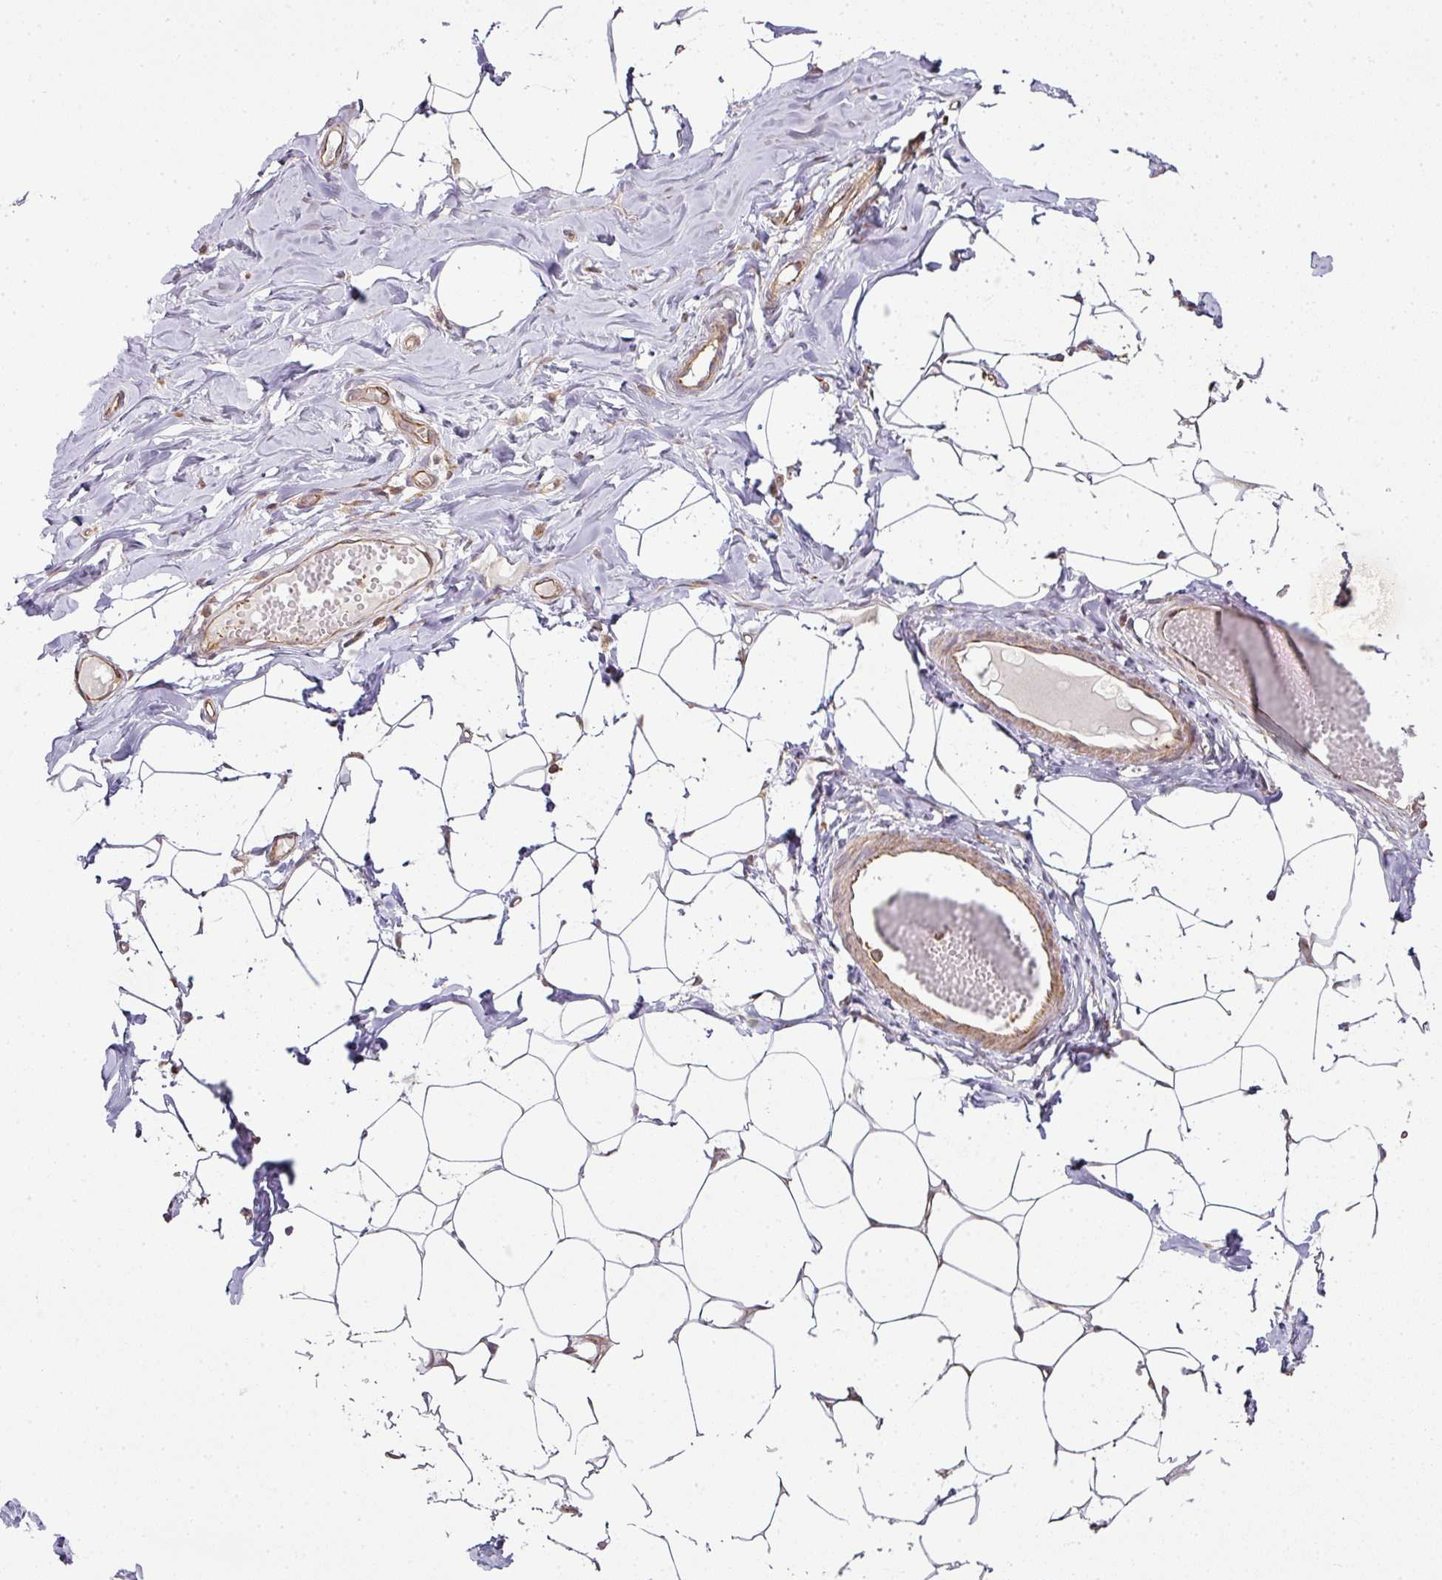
{"staining": {"intensity": "negative", "quantity": "none", "location": "none"}, "tissue": "breast", "cell_type": "Adipocytes", "image_type": "normal", "snomed": [{"axis": "morphology", "description": "Normal tissue, NOS"}, {"axis": "topography", "description": "Breast"}], "caption": "Immunohistochemical staining of normal breast shows no significant positivity in adipocytes. The staining was performed using DAB to visualize the protein expression in brown, while the nuclei were stained in blue with hematoxylin (Magnification: 20x).", "gene": "ATAT1", "patient": {"sex": "female", "age": 27}}